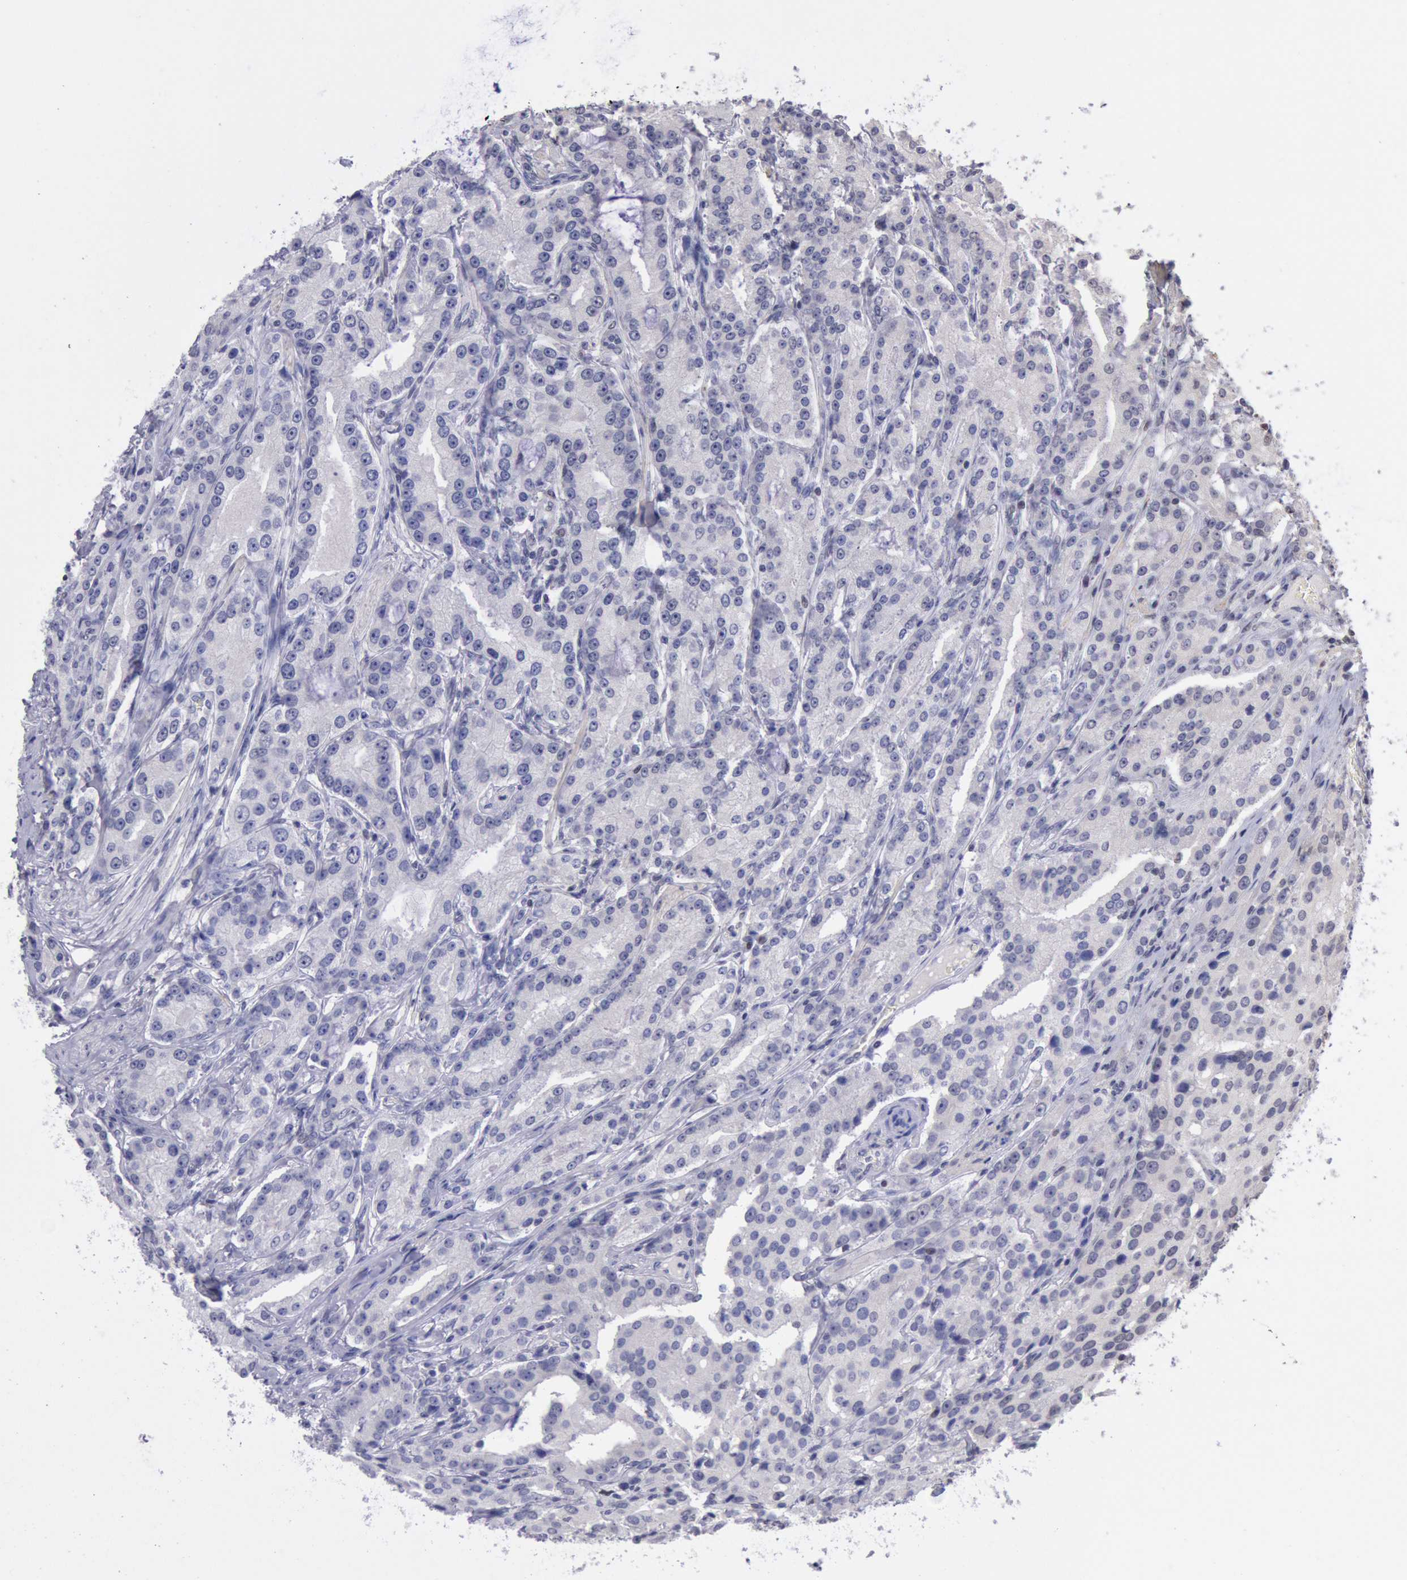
{"staining": {"intensity": "negative", "quantity": "none", "location": "none"}, "tissue": "prostate cancer", "cell_type": "Tumor cells", "image_type": "cancer", "snomed": [{"axis": "morphology", "description": "Adenocarcinoma, Medium grade"}, {"axis": "topography", "description": "Prostate"}], "caption": "Image shows no significant protein expression in tumor cells of medium-grade adenocarcinoma (prostate).", "gene": "MYH7", "patient": {"sex": "male", "age": 72}}